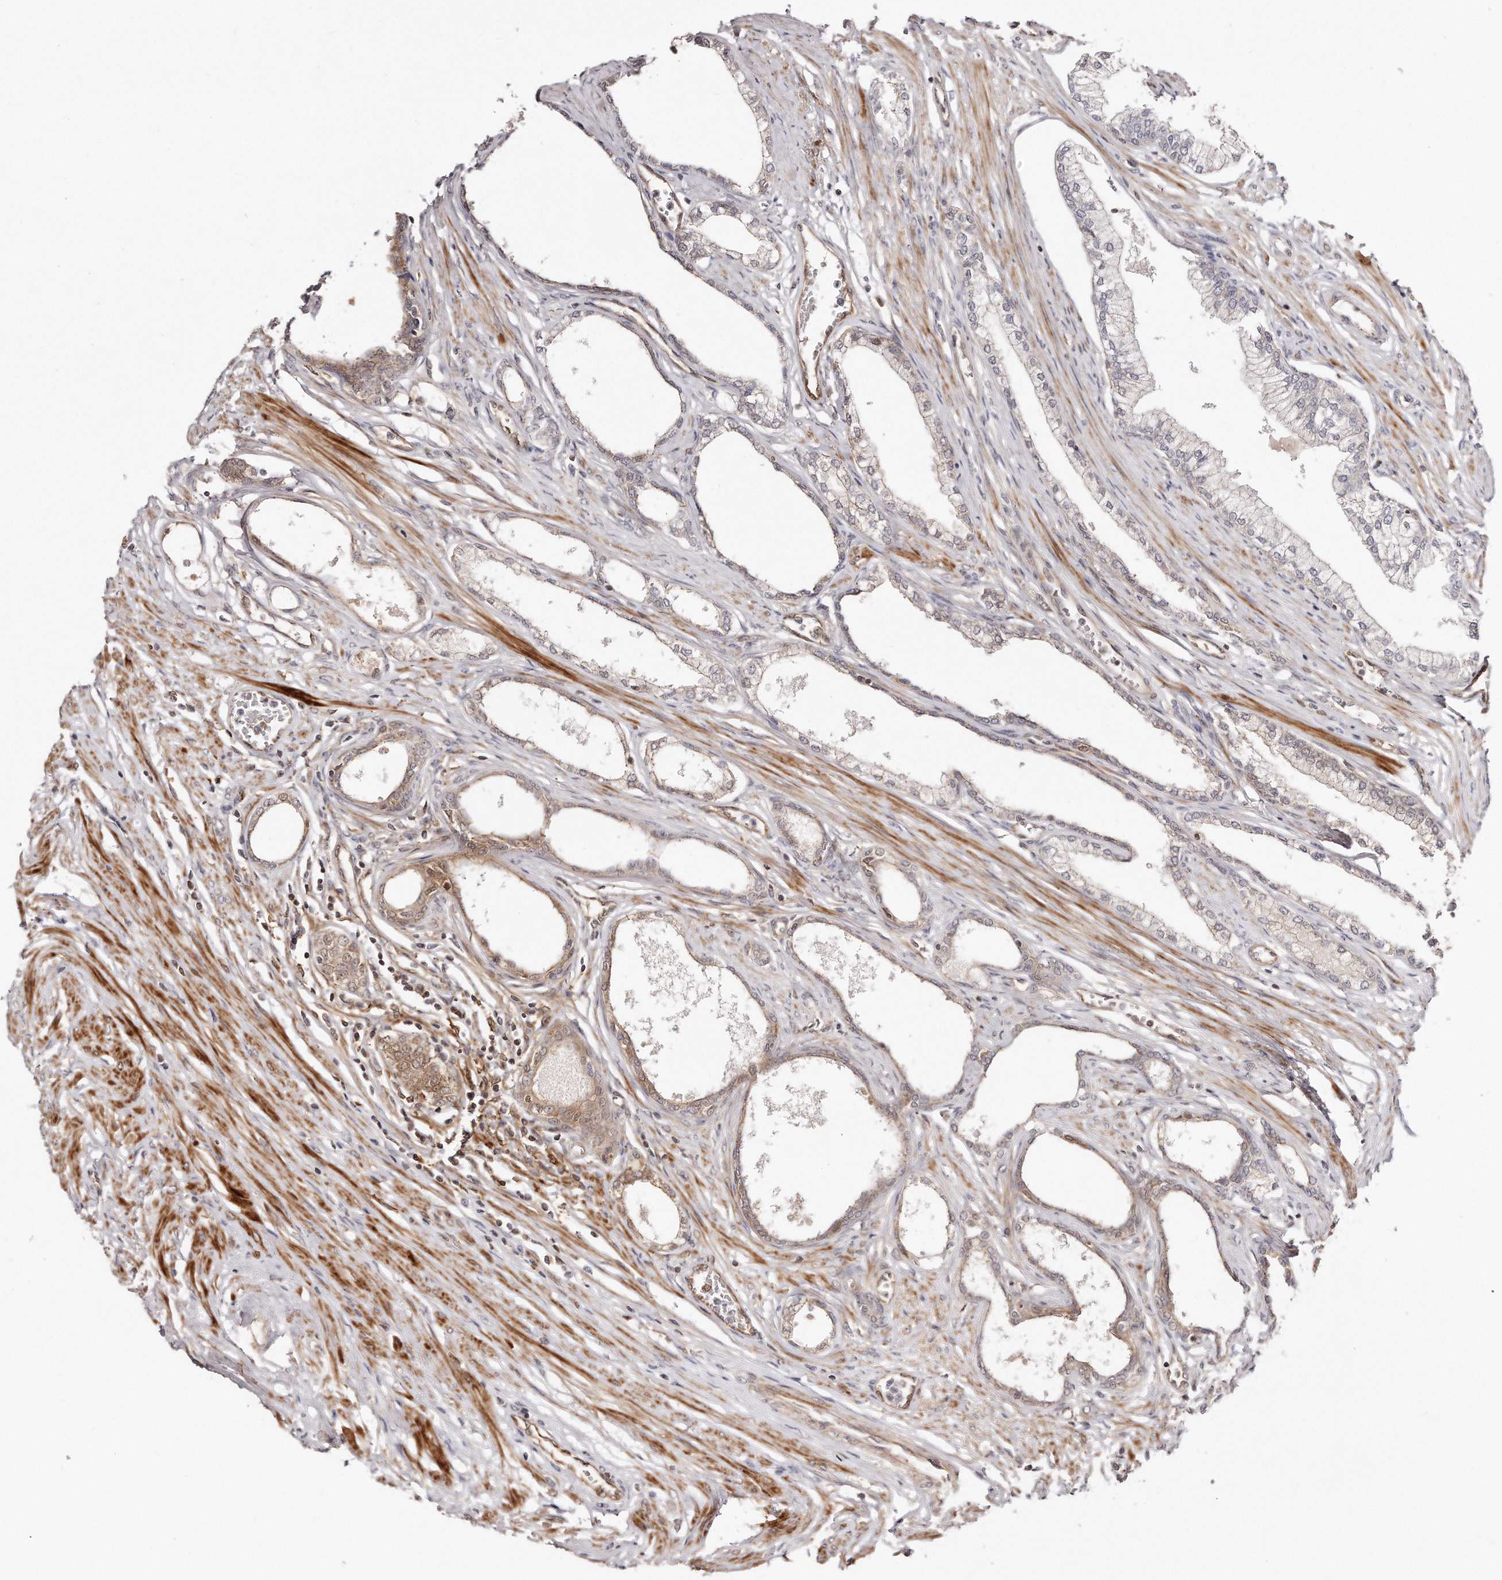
{"staining": {"intensity": "moderate", "quantity": "25%-75%", "location": "cytoplasmic/membranous"}, "tissue": "prostate", "cell_type": "Glandular cells", "image_type": "normal", "snomed": [{"axis": "morphology", "description": "Normal tissue, NOS"}, {"axis": "morphology", "description": "Urothelial carcinoma, Low grade"}, {"axis": "topography", "description": "Urinary bladder"}, {"axis": "topography", "description": "Prostate"}], "caption": "IHC image of unremarkable human prostate stained for a protein (brown), which reveals medium levels of moderate cytoplasmic/membranous positivity in about 25%-75% of glandular cells.", "gene": "GBP4", "patient": {"sex": "male", "age": 60}}